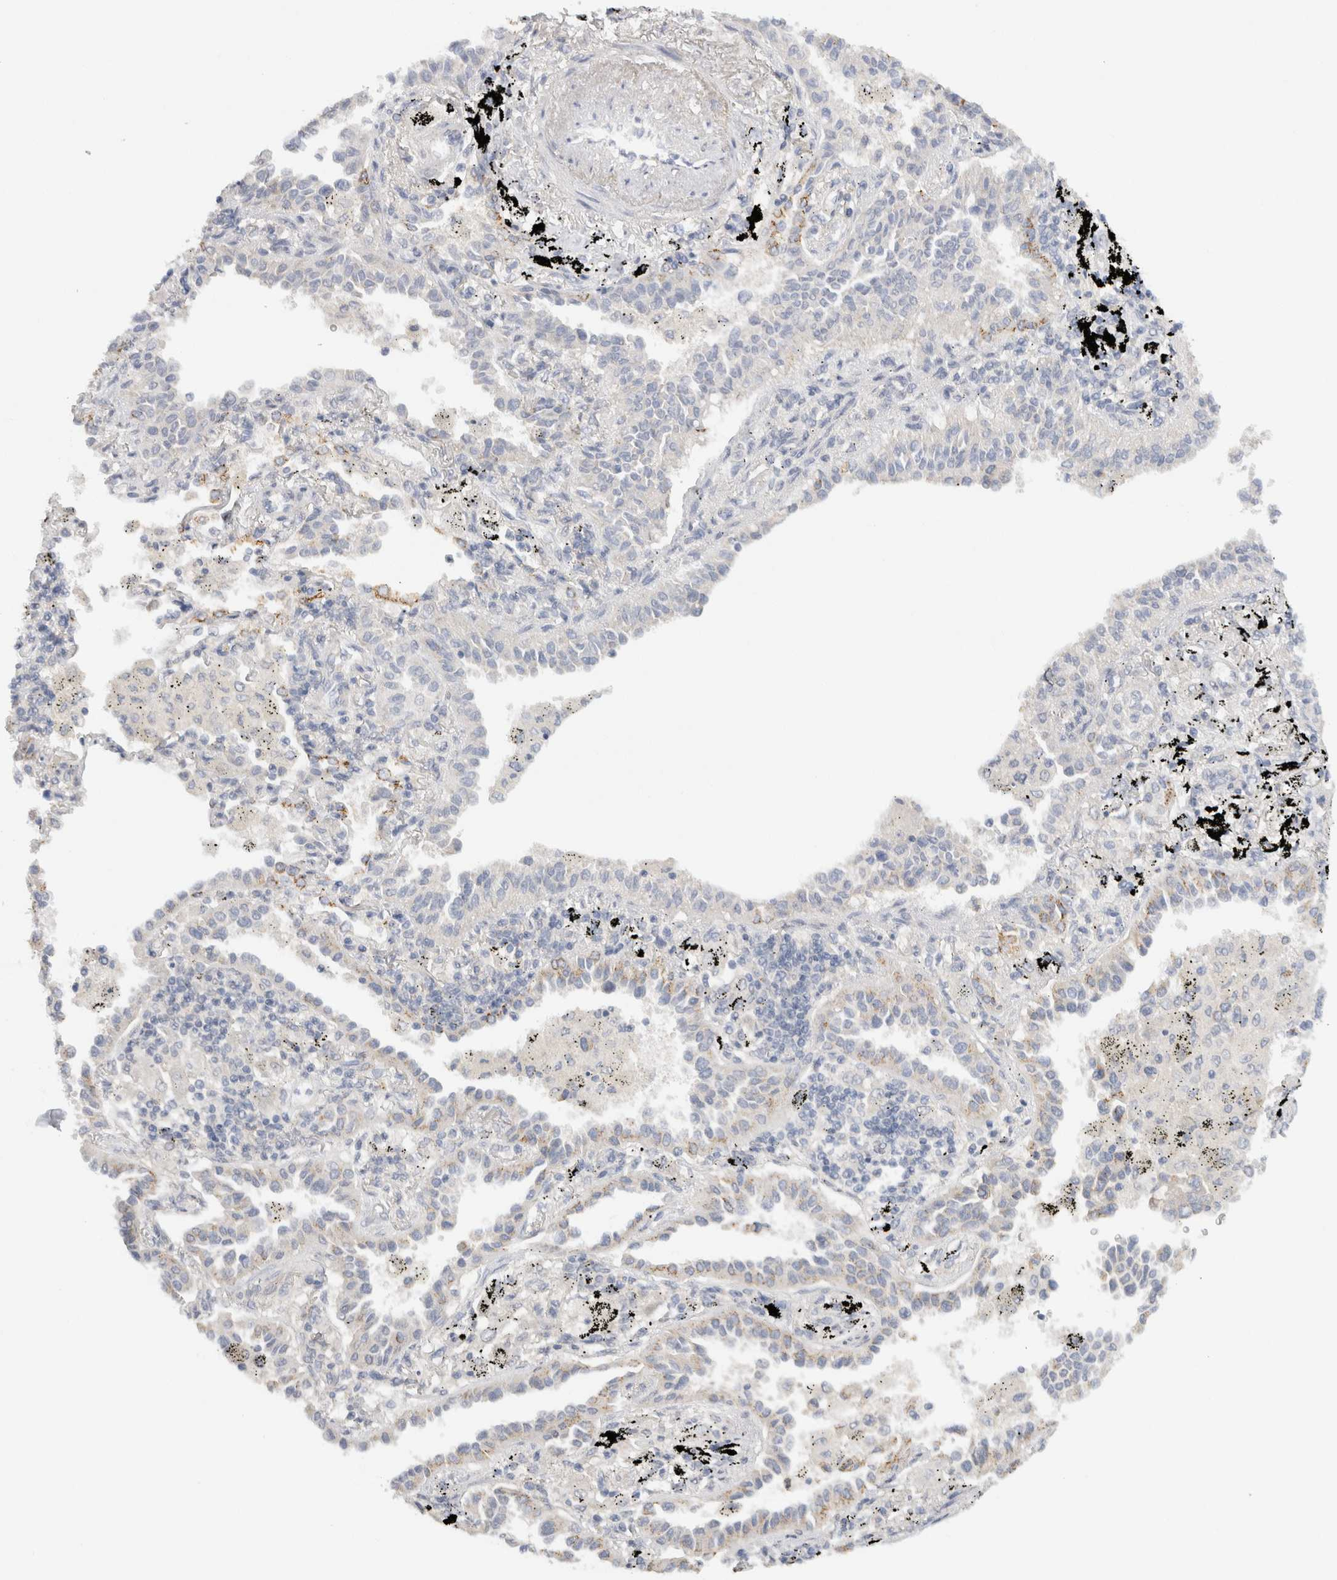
{"staining": {"intensity": "negative", "quantity": "none", "location": "none"}, "tissue": "lung cancer", "cell_type": "Tumor cells", "image_type": "cancer", "snomed": [{"axis": "morphology", "description": "Normal tissue, NOS"}, {"axis": "morphology", "description": "Adenocarcinoma, NOS"}, {"axis": "topography", "description": "Lung"}], "caption": "The immunohistochemistry image has no significant expression in tumor cells of adenocarcinoma (lung) tissue.", "gene": "CHRM4", "patient": {"sex": "male", "age": 59}}